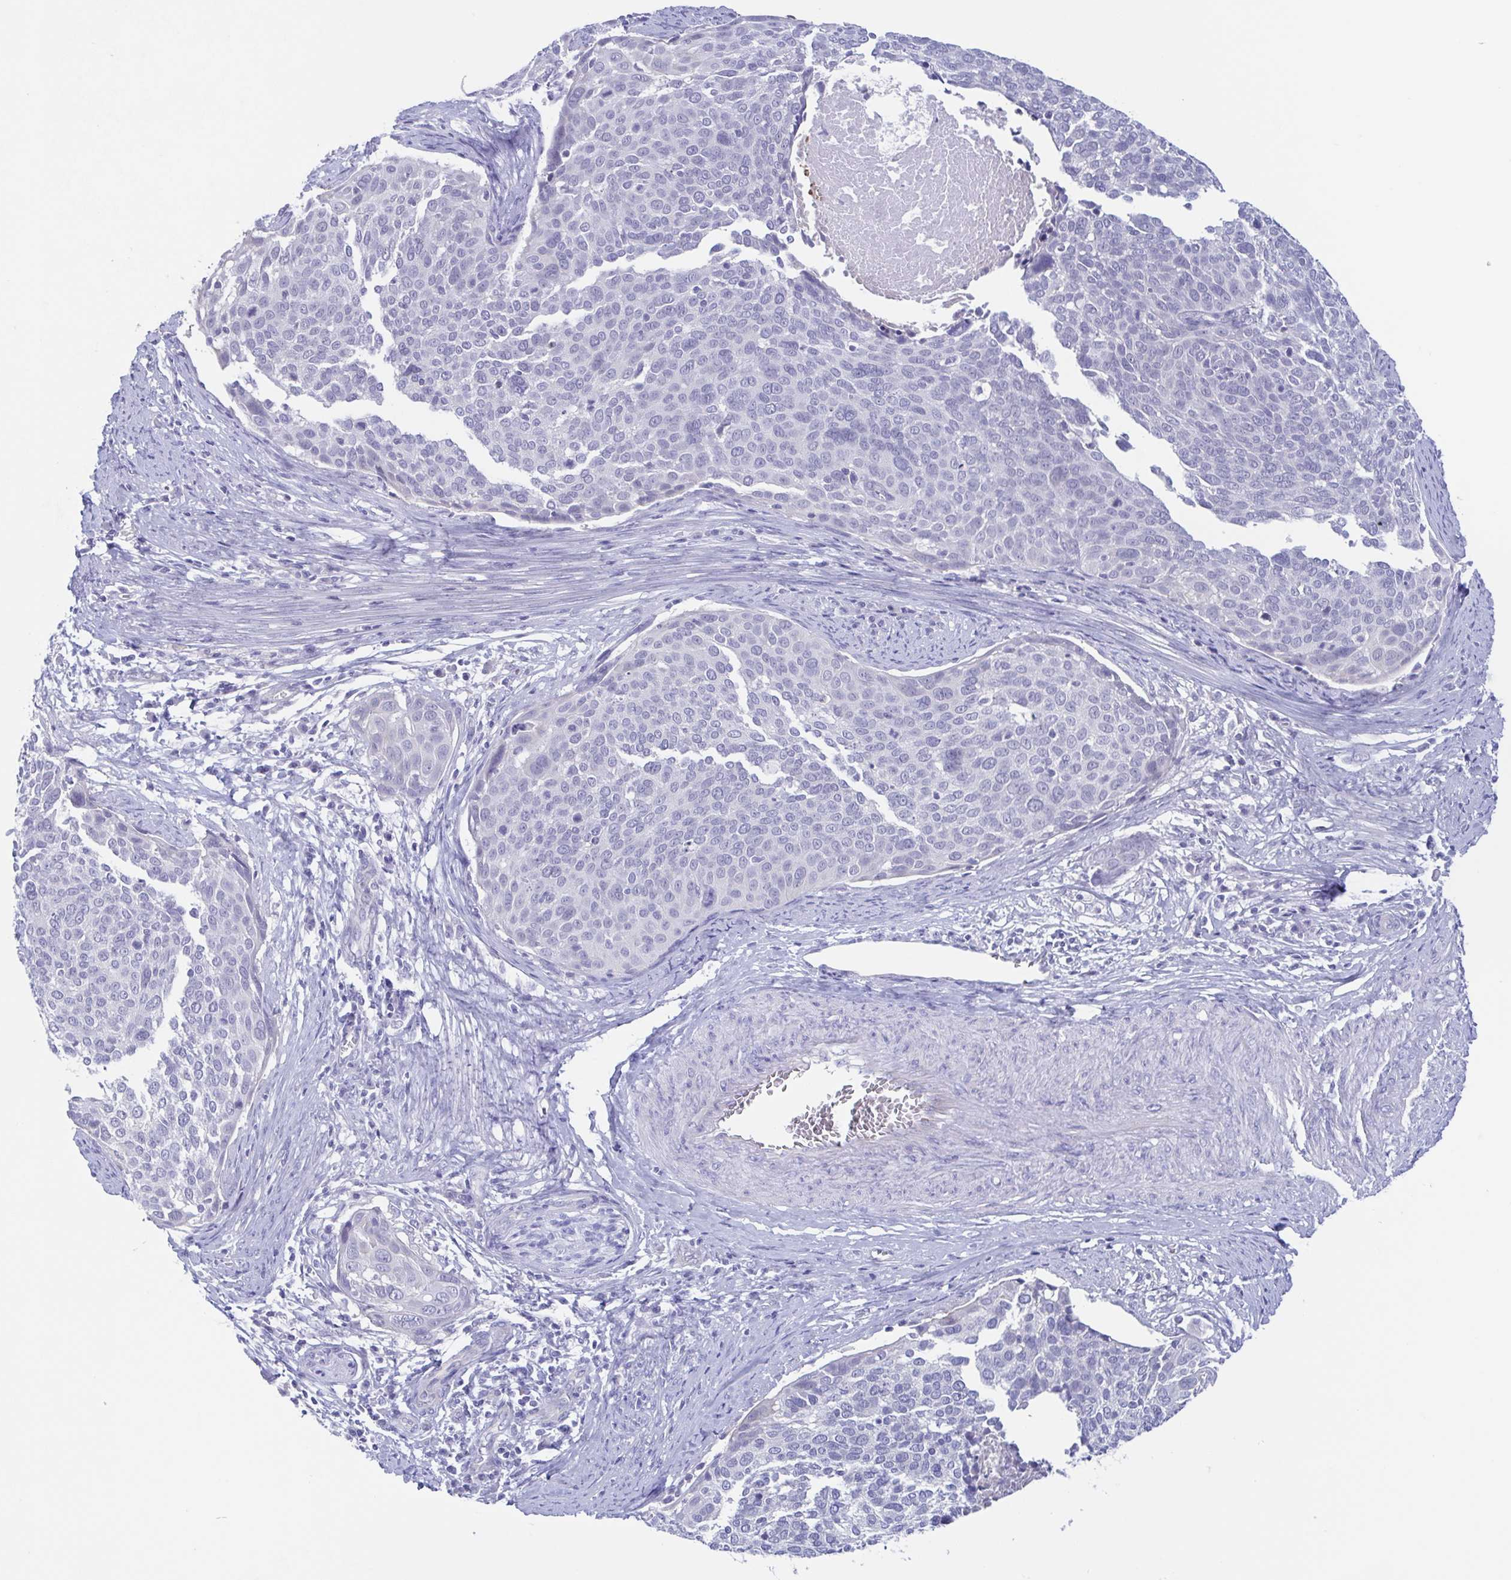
{"staining": {"intensity": "negative", "quantity": "none", "location": "none"}, "tissue": "cervical cancer", "cell_type": "Tumor cells", "image_type": "cancer", "snomed": [{"axis": "morphology", "description": "Squamous cell carcinoma, NOS"}, {"axis": "topography", "description": "Cervix"}], "caption": "This is a photomicrograph of immunohistochemistry staining of cervical cancer, which shows no expression in tumor cells.", "gene": "TEX12", "patient": {"sex": "female", "age": 39}}